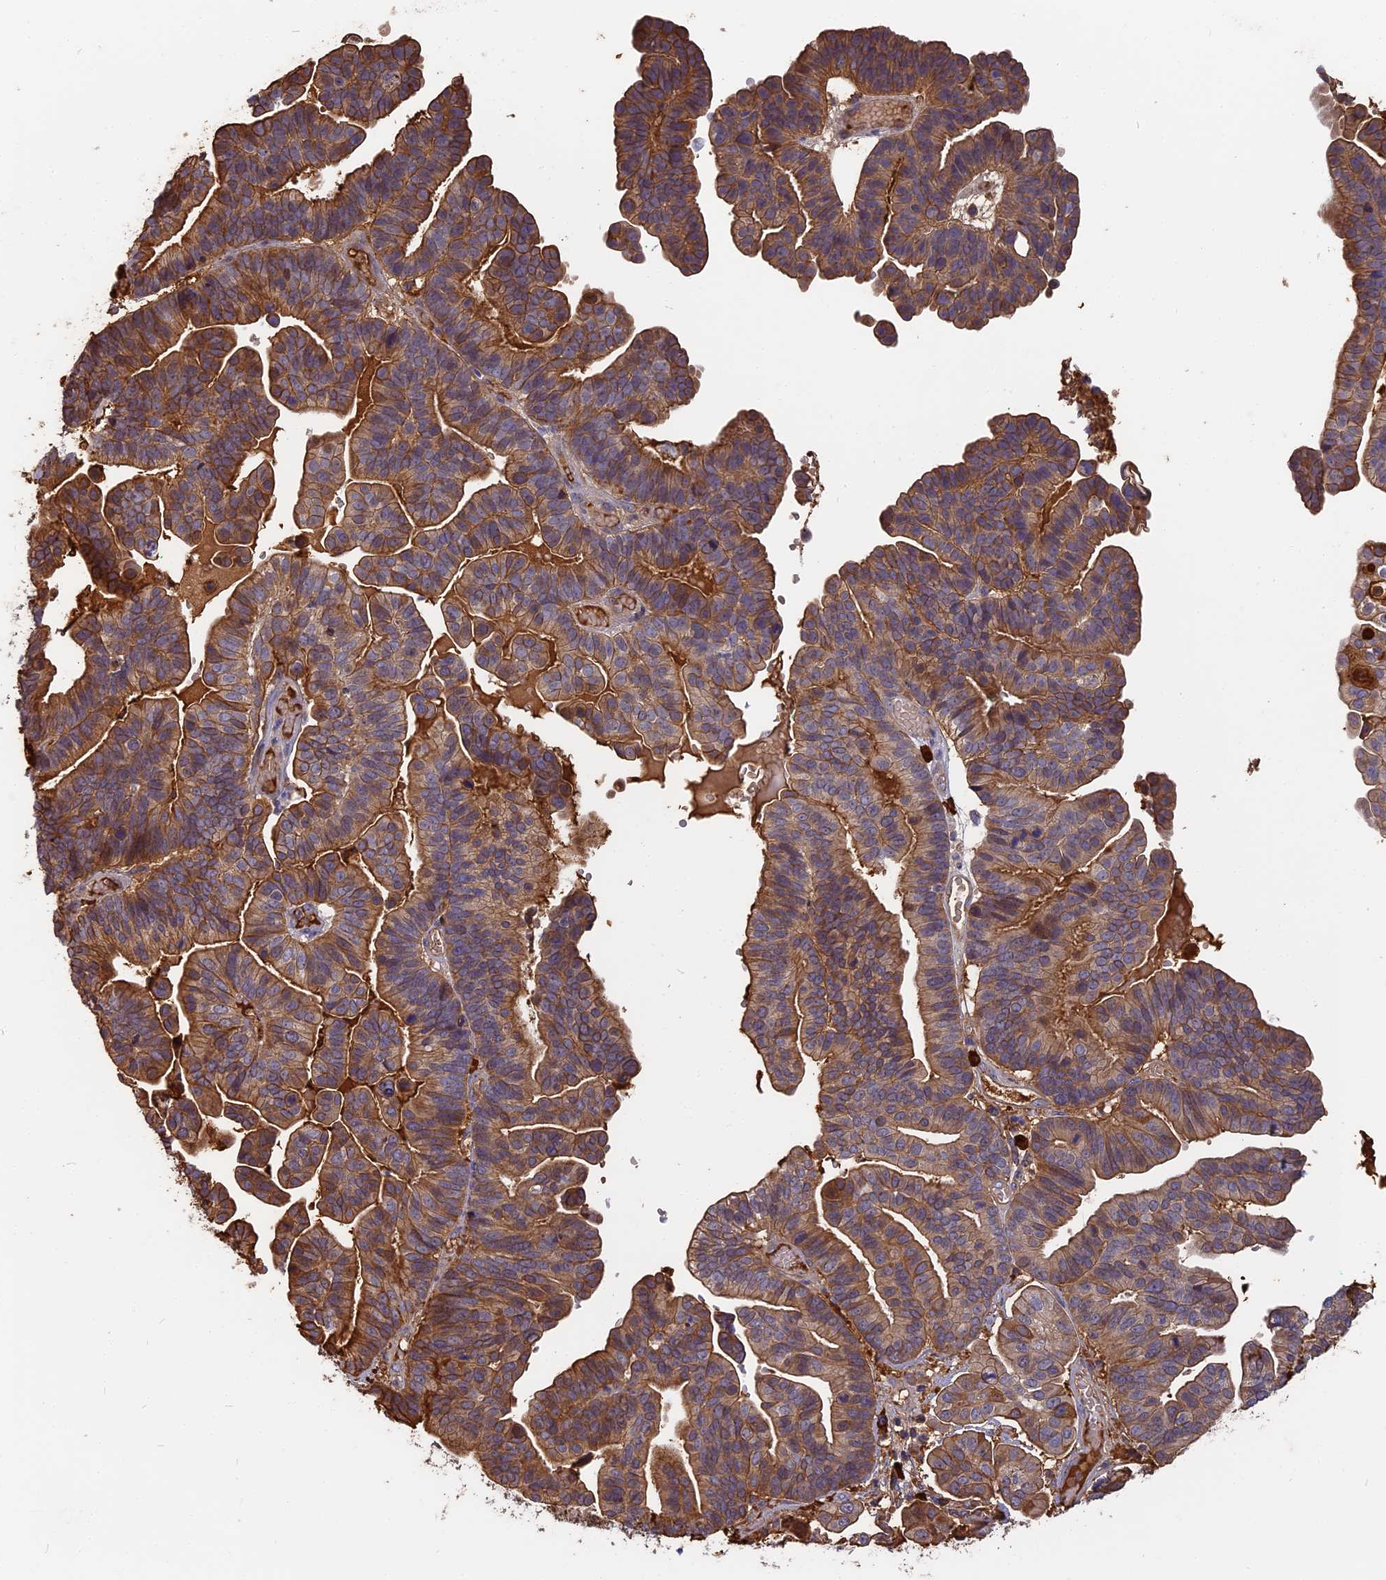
{"staining": {"intensity": "moderate", "quantity": ">75%", "location": "cytoplasmic/membranous"}, "tissue": "ovarian cancer", "cell_type": "Tumor cells", "image_type": "cancer", "snomed": [{"axis": "morphology", "description": "Cystadenocarcinoma, serous, NOS"}, {"axis": "topography", "description": "Ovary"}], "caption": "An image of ovarian cancer stained for a protein reveals moderate cytoplasmic/membranous brown staining in tumor cells.", "gene": "ERMAP", "patient": {"sex": "female", "age": 56}}